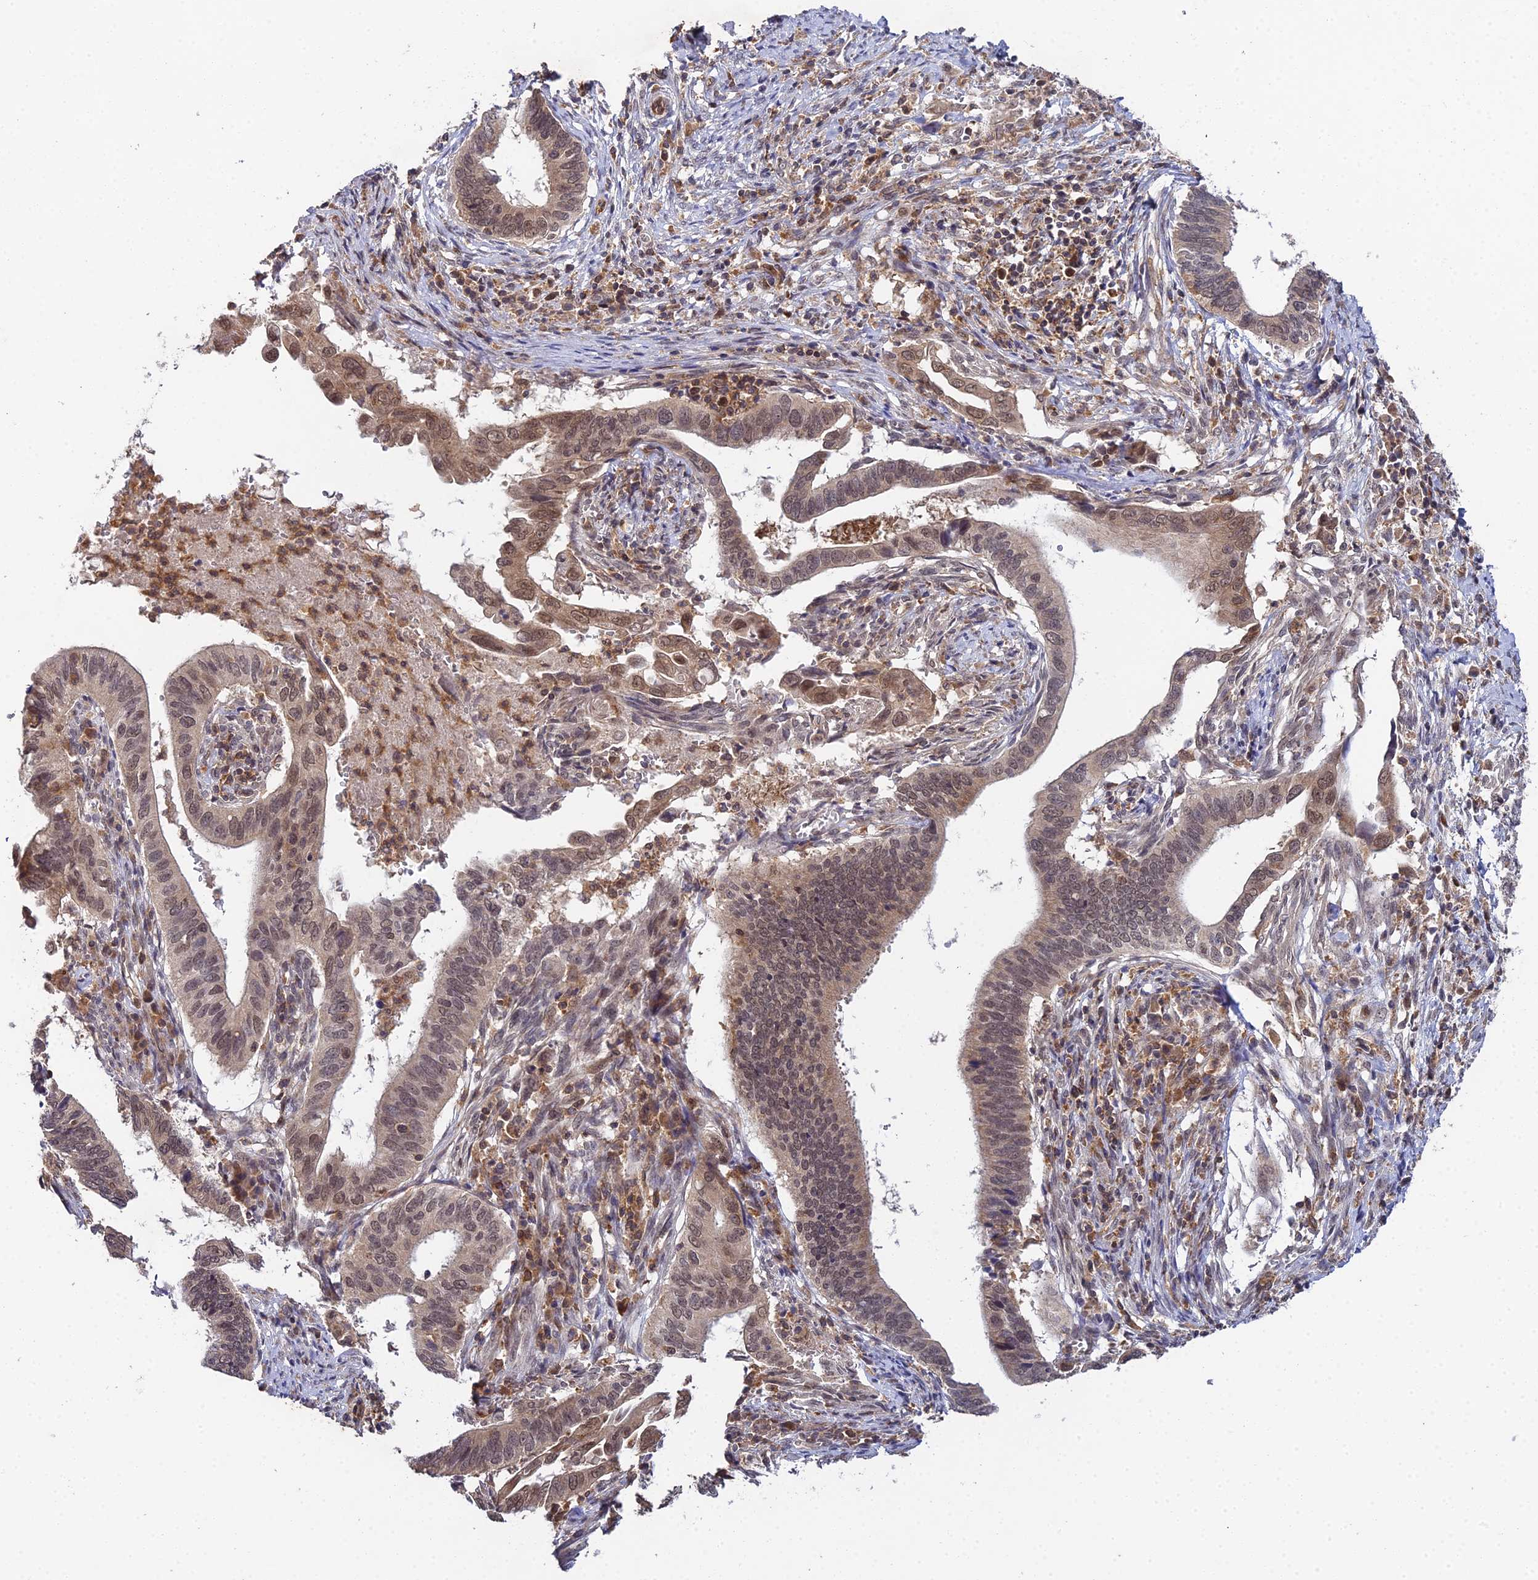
{"staining": {"intensity": "moderate", "quantity": ">75%", "location": "cytoplasmic/membranous,nuclear"}, "tissue": "cervical cancer", "cell_type": "Tumor cells", "image_type": "cancer", "snomed": [{"axis": "morphology", "description": "Adenocarcinoma, NOS"}, {"axis": "topography", "description": "Cervix"}], "caption": "Adenocarcinoma (cervical) stained for a protein (brown) exhibits moderate cytoplasmic/membranous and nuclear positive expression in approximately >75% of tumor cells.", "gene": "TPRX1", "patient": {"sex": "female", "age": 42}}